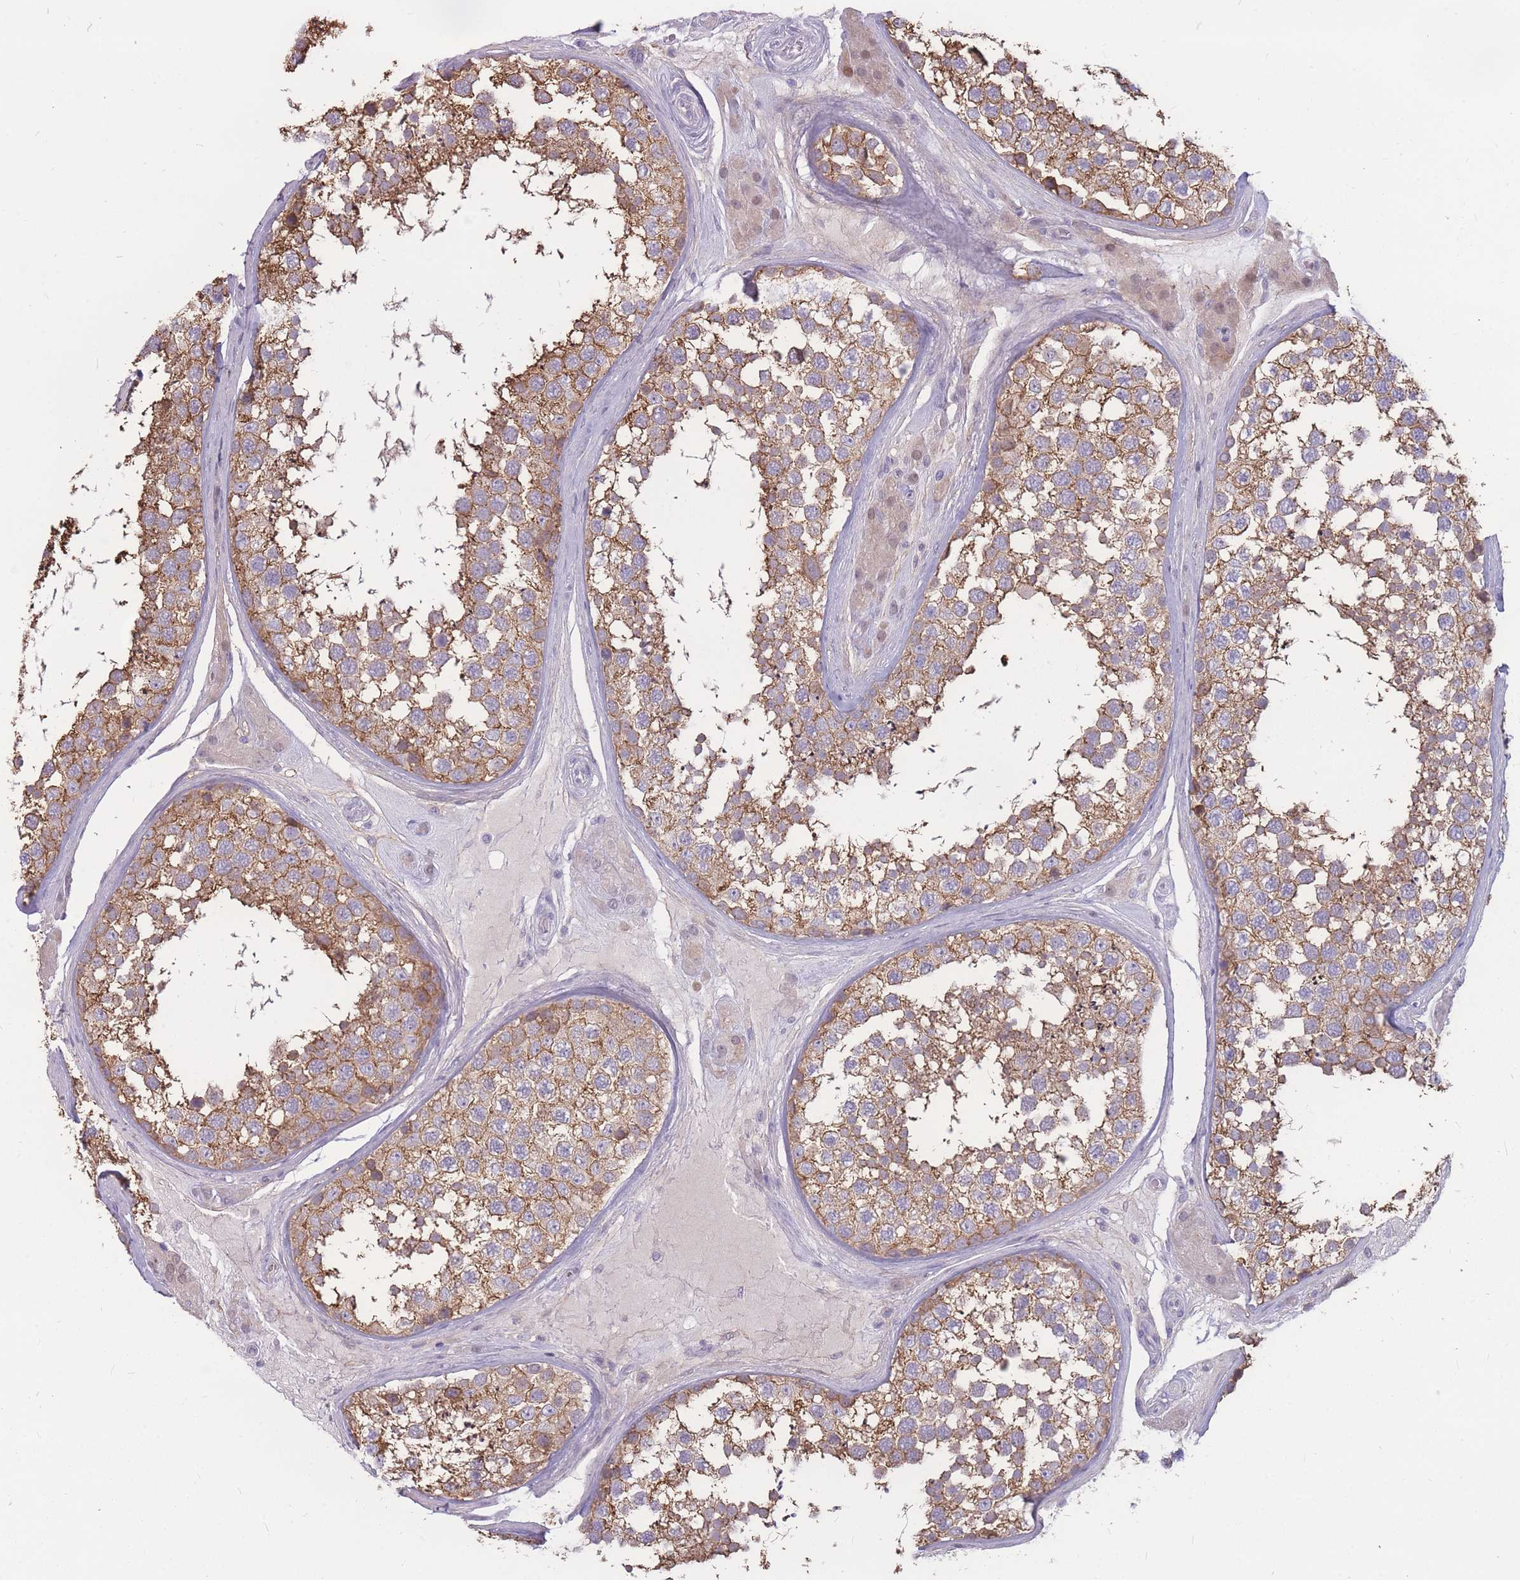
{"staining": {"intensity": "moderate", "quantity": ">75%", "location": "cytoplasmic/membranous"}, "tissue": "testis", "cell_type": "Cells in seminiferous ducts", "image_type": "normal", "snomed": [{"axis": "morphology", "description": "Normal tissue, NOS"}, {"axis": "topography", "description": "Testis"}], "caption": "Immunohistochemistry photomicrograph of benign testis: human testis stained using immunohistochemistry (IHC) reveals medium levels of moderate protein expression localized specifically in the cytoplasmic/membranous of cells in seminiferous ducts, appearing as a cytoplasmic/membranous brown color.", "gene": "GNA11", "patient": {"sex": "male", "age": 46}}